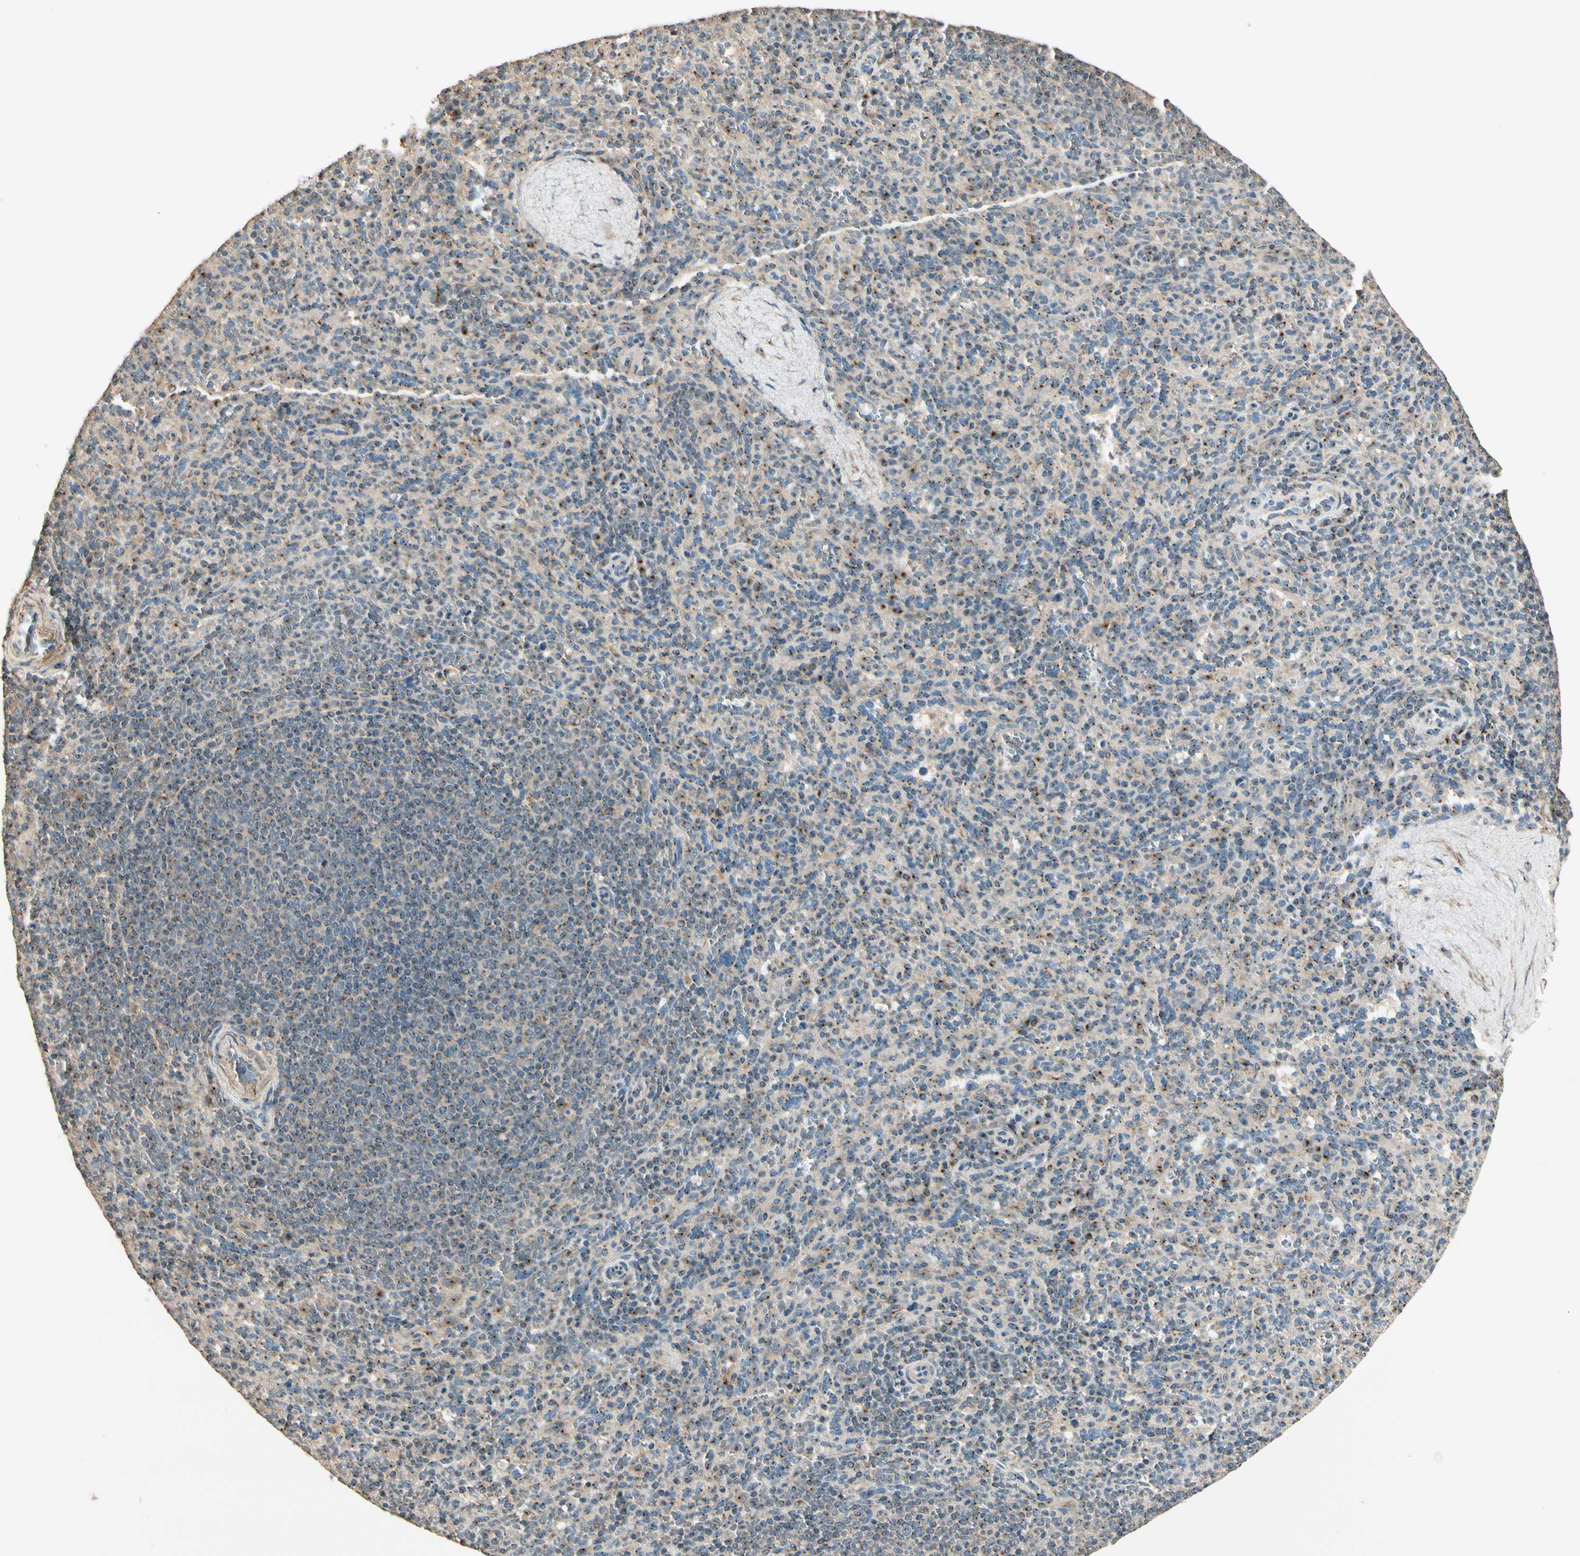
{"staining": {"intensity": "moderate", "quantity": "25%-75%", "location": "cytoplasmic/membranous"}, "tissue": "spleen", "cell_type": "Cells in red pulp", "image_type": "normal", "snomed": [{"axis": "morphology", "description": "Normal tissue, NOS"}, {"axis": "topography", "description": "Spleen"}], "caption": "An IHC histopathology image of normal tissue is shown. Protein staining in brown labels moderate cytoplasmic/membranous positivity in spleen within cells in red pulp. (Stains: DAB (3,3'-diaminobenzidine) in brown, nuclei in blue, Microscopy: brightfield microscopy at high magnification).", "gene": "AKAP9", "patient": {"sex": "male", "age": 36}}